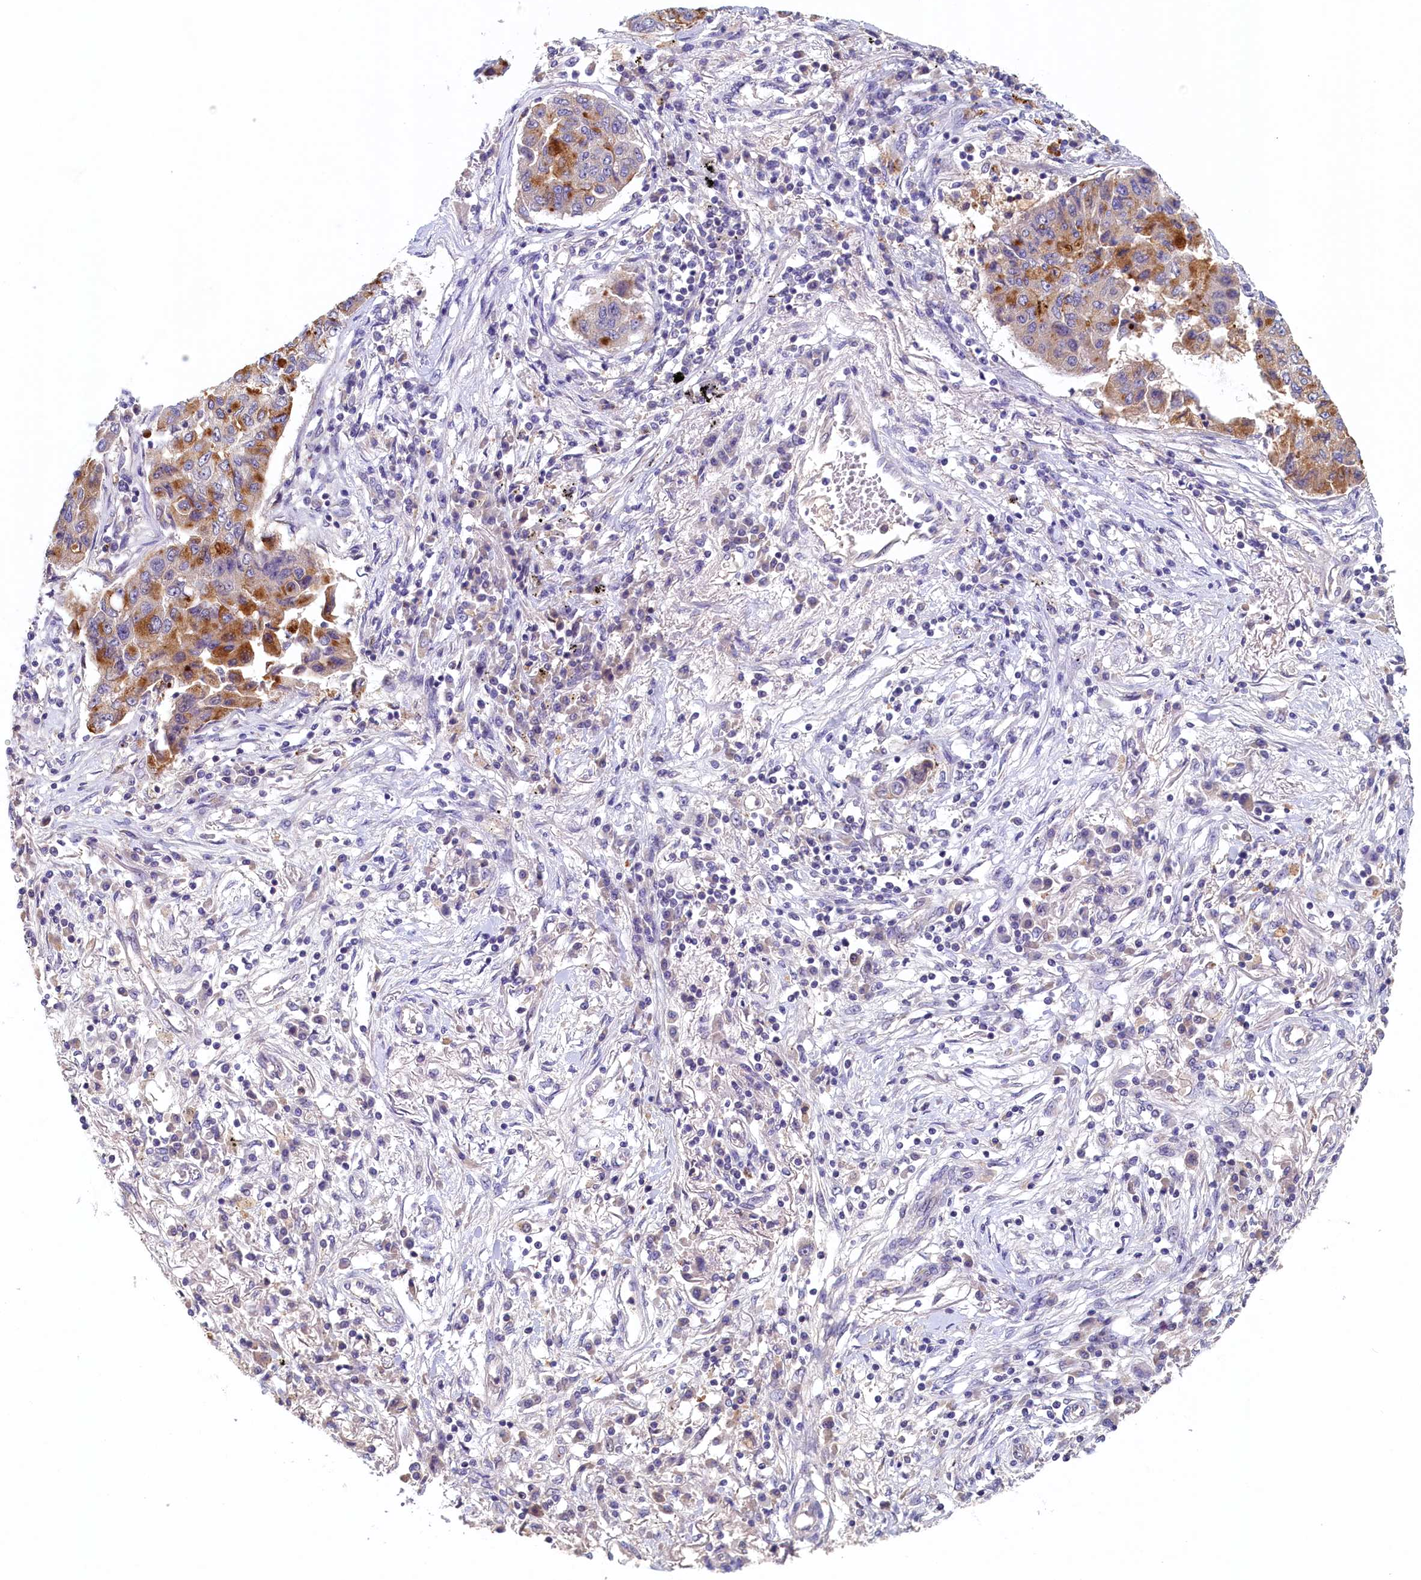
{"staining": {"intensity": "moderate", "quantity": ">75%", "location": "cytoplasmic/membranous"}, "tissue": "lung cancer", "cell_type": "Tumor cells", "image_type": "cancer", "snomed": [{"axis": "morphology", "description": "Squamous cell carcinoma, NOS"}, {"axis": "topography", "description": "Lung"}], "caption": "Protein staining shows moderate cytoplasmic/membranous staining in about >75% of tumor cells in lung cancer (squamous cell carcinoma).", "gene": "NUBP2", "patient": {"sex": "male", "age": 74}}